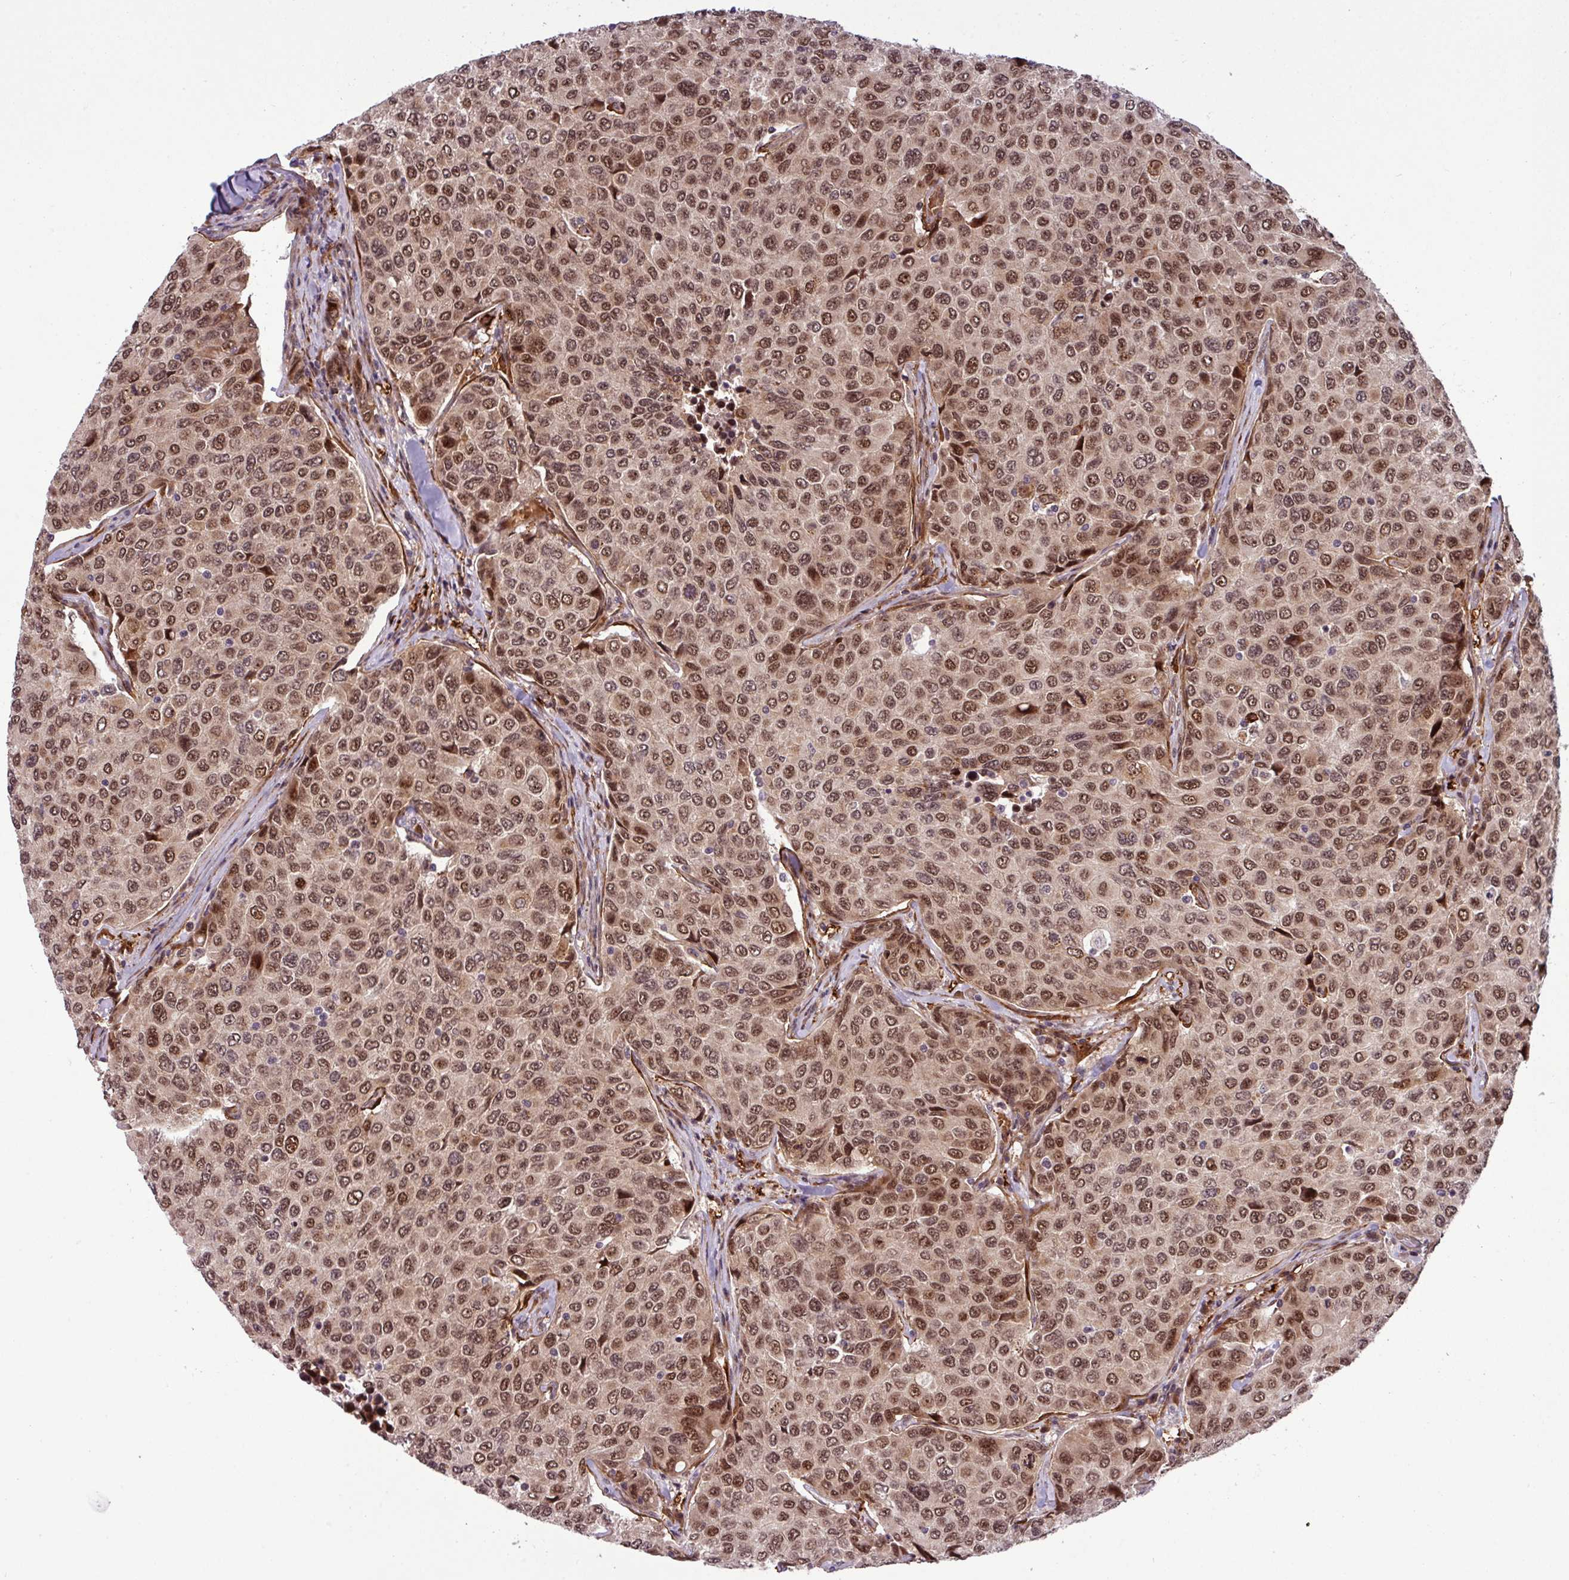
{"staining": {"intensity": "moderate", "quantity": ">75%", "location": "cytoplasmic/membranous,nuclear"}, "tissue": "breast cancer", "cell_type": "Tumor cells", "image_type": "cancer", "snomed": [{"axis": "morphology", "description": "Duct carcinoma"}, {"axis": "topography", "description": "Breast"}], "caption": "Immunohistochemical staining of breast invasive ductal carcinoma reveals moderate cytoplasmic/membranous and nuclear protein expression in approximately >75% of tumor cells.", "gene": "C7orf50", "patient": {"sex": "female", "age": 55}}